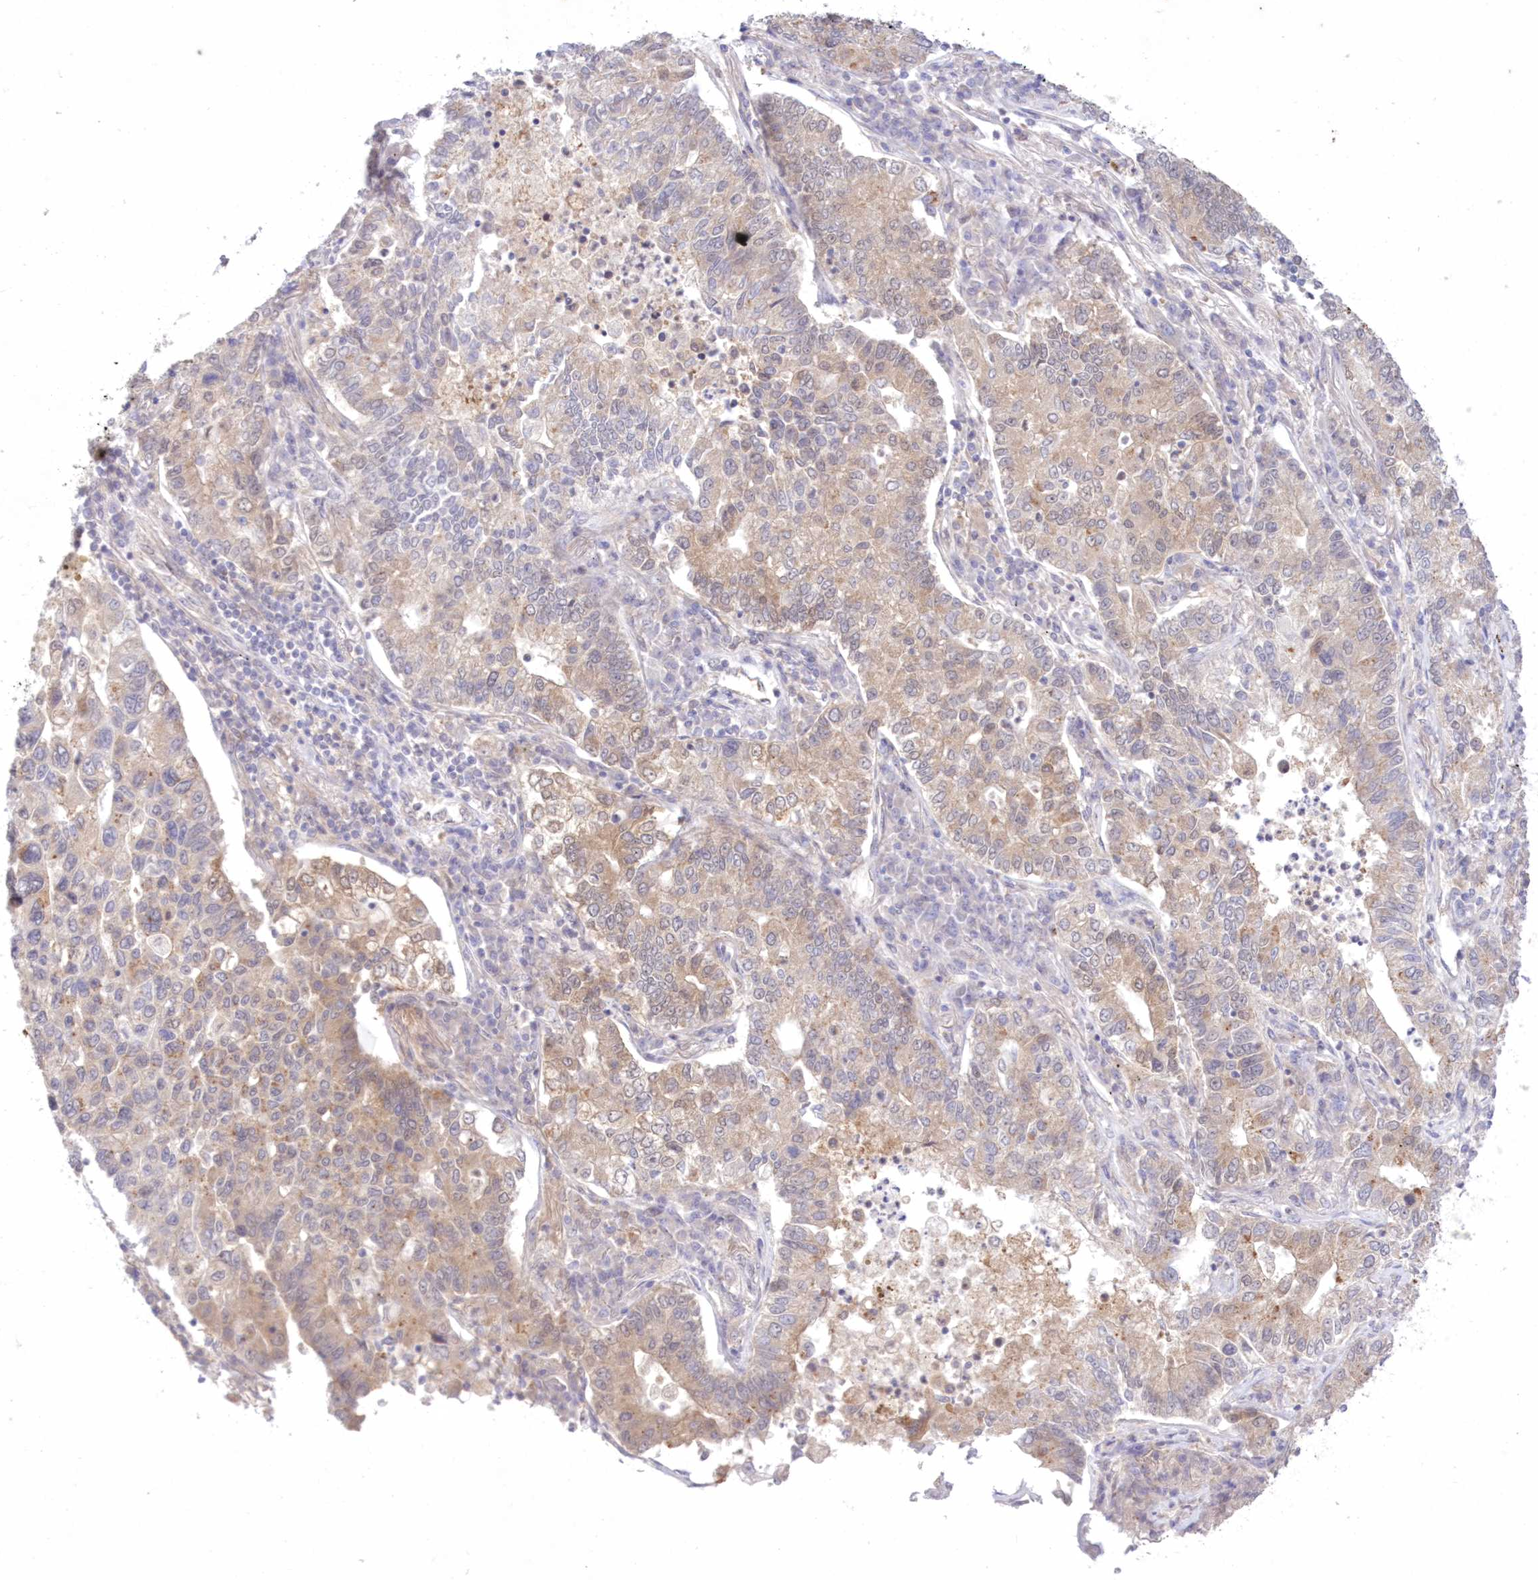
{"staining": {"intensity": "weak", "quantity": "<25%", "location": "cytoplasmic/membranous"}, "tissue": "lung cancer", "cell_type": "Tumor cells", "image_type": "cancer", "snomed": [{"axis": "morphology", "description": "Adenocarcinoma, NOS"}, {"axis": "topography", "description": "Lung"}], "caption": "High magnification brightfield microscopy of lung cancer stained with DAB (brown) and counterstained with hematoxylin (blue): tumor cells show no significant staining.", "gene": "RNPEP", "patient": {"sex": "male", "age": 49}}